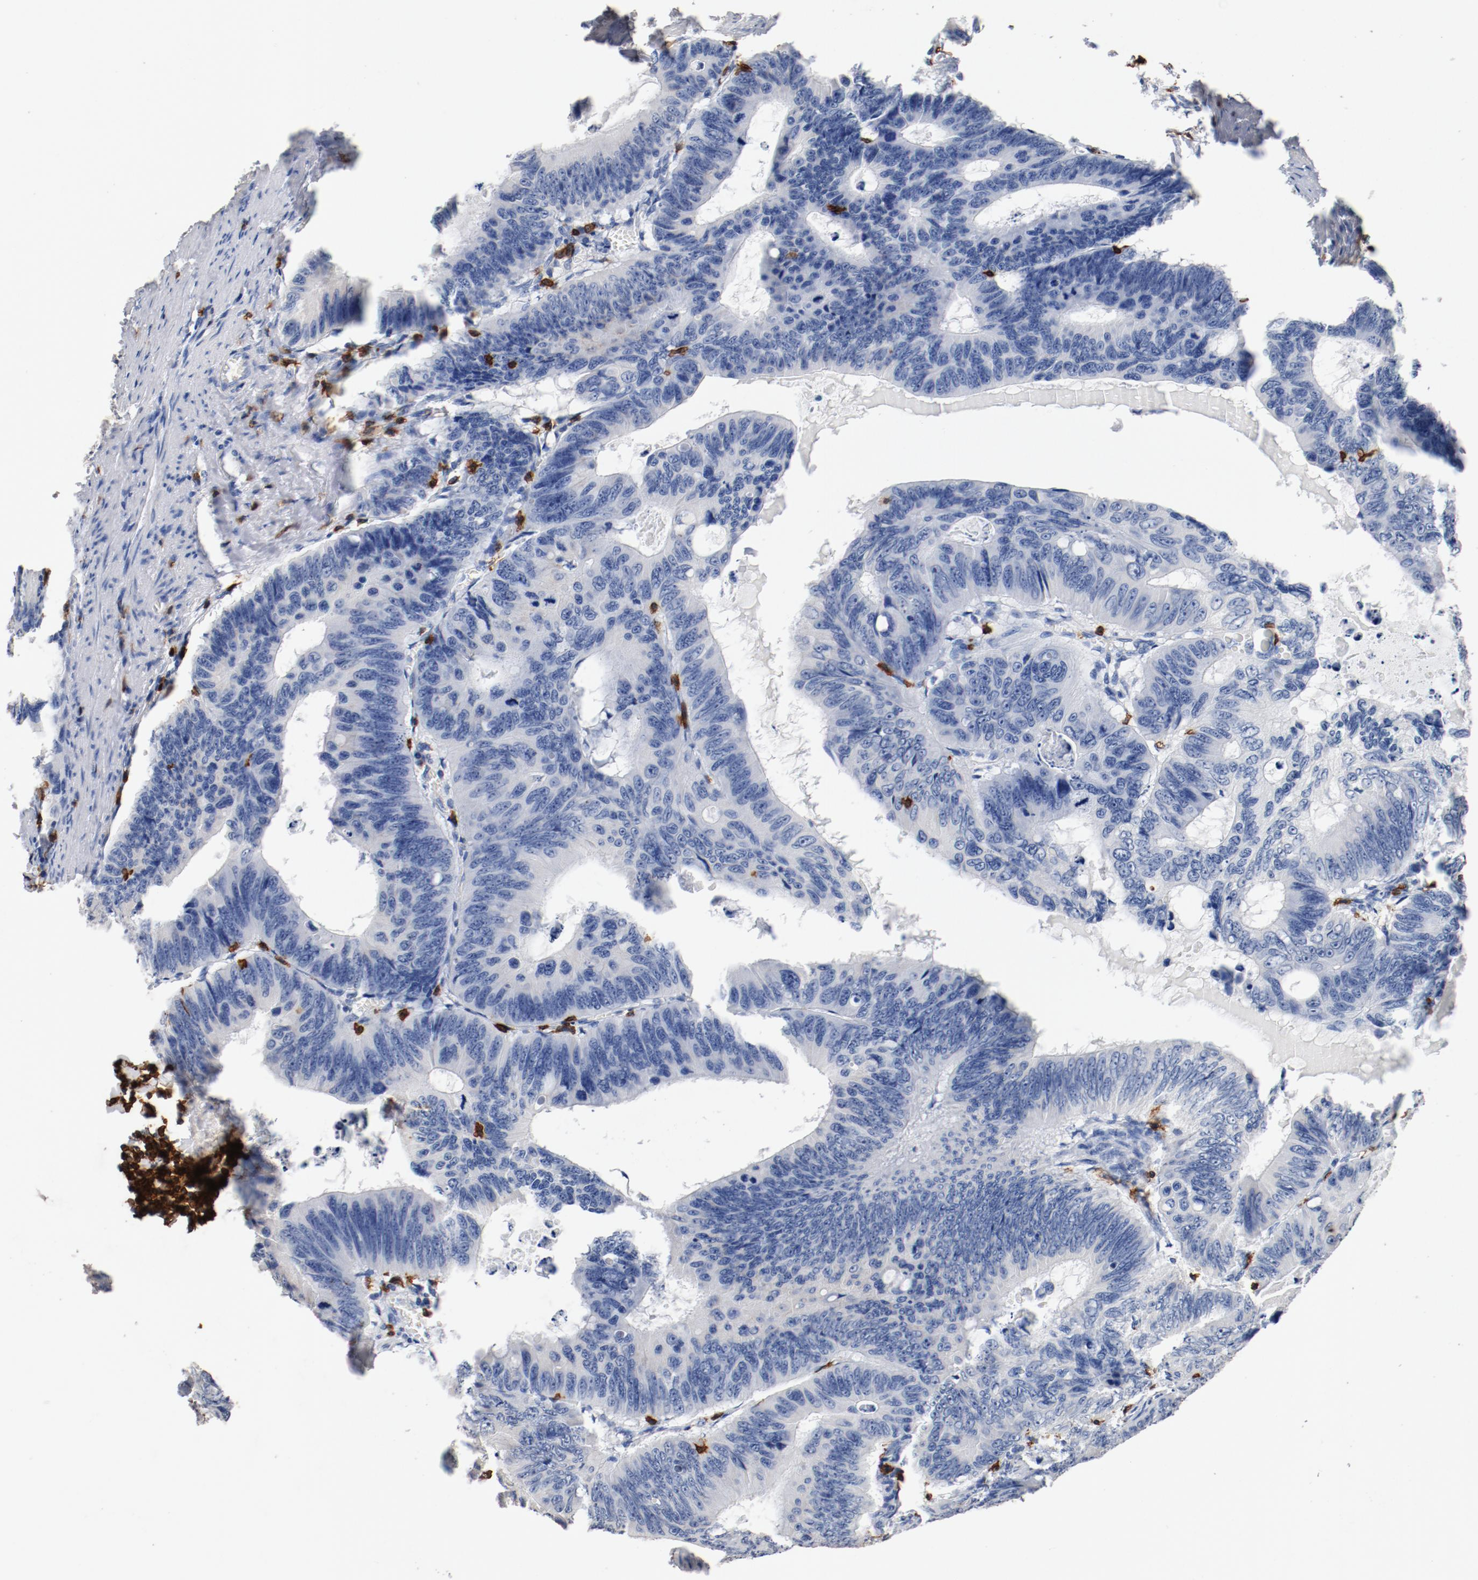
{"staining": {"intensity": "negative", "quantity": "none", "location": "none"}, "tissue": "colorectal cancer", "cell_type": "Tumor cells", "image_type": "cancer", "snomed": [{"axis": "morphology", "description": "Adenocarcinoma, NOS"}, {"axis": "topography", "description": "Colon"}], "caption": "A photomicrograph of human colorectal cancer (adenocarcinoma) is negative for staining in tumor cells.", "gene": "CD247", "patient": {"sex": "female", "age": 55}}